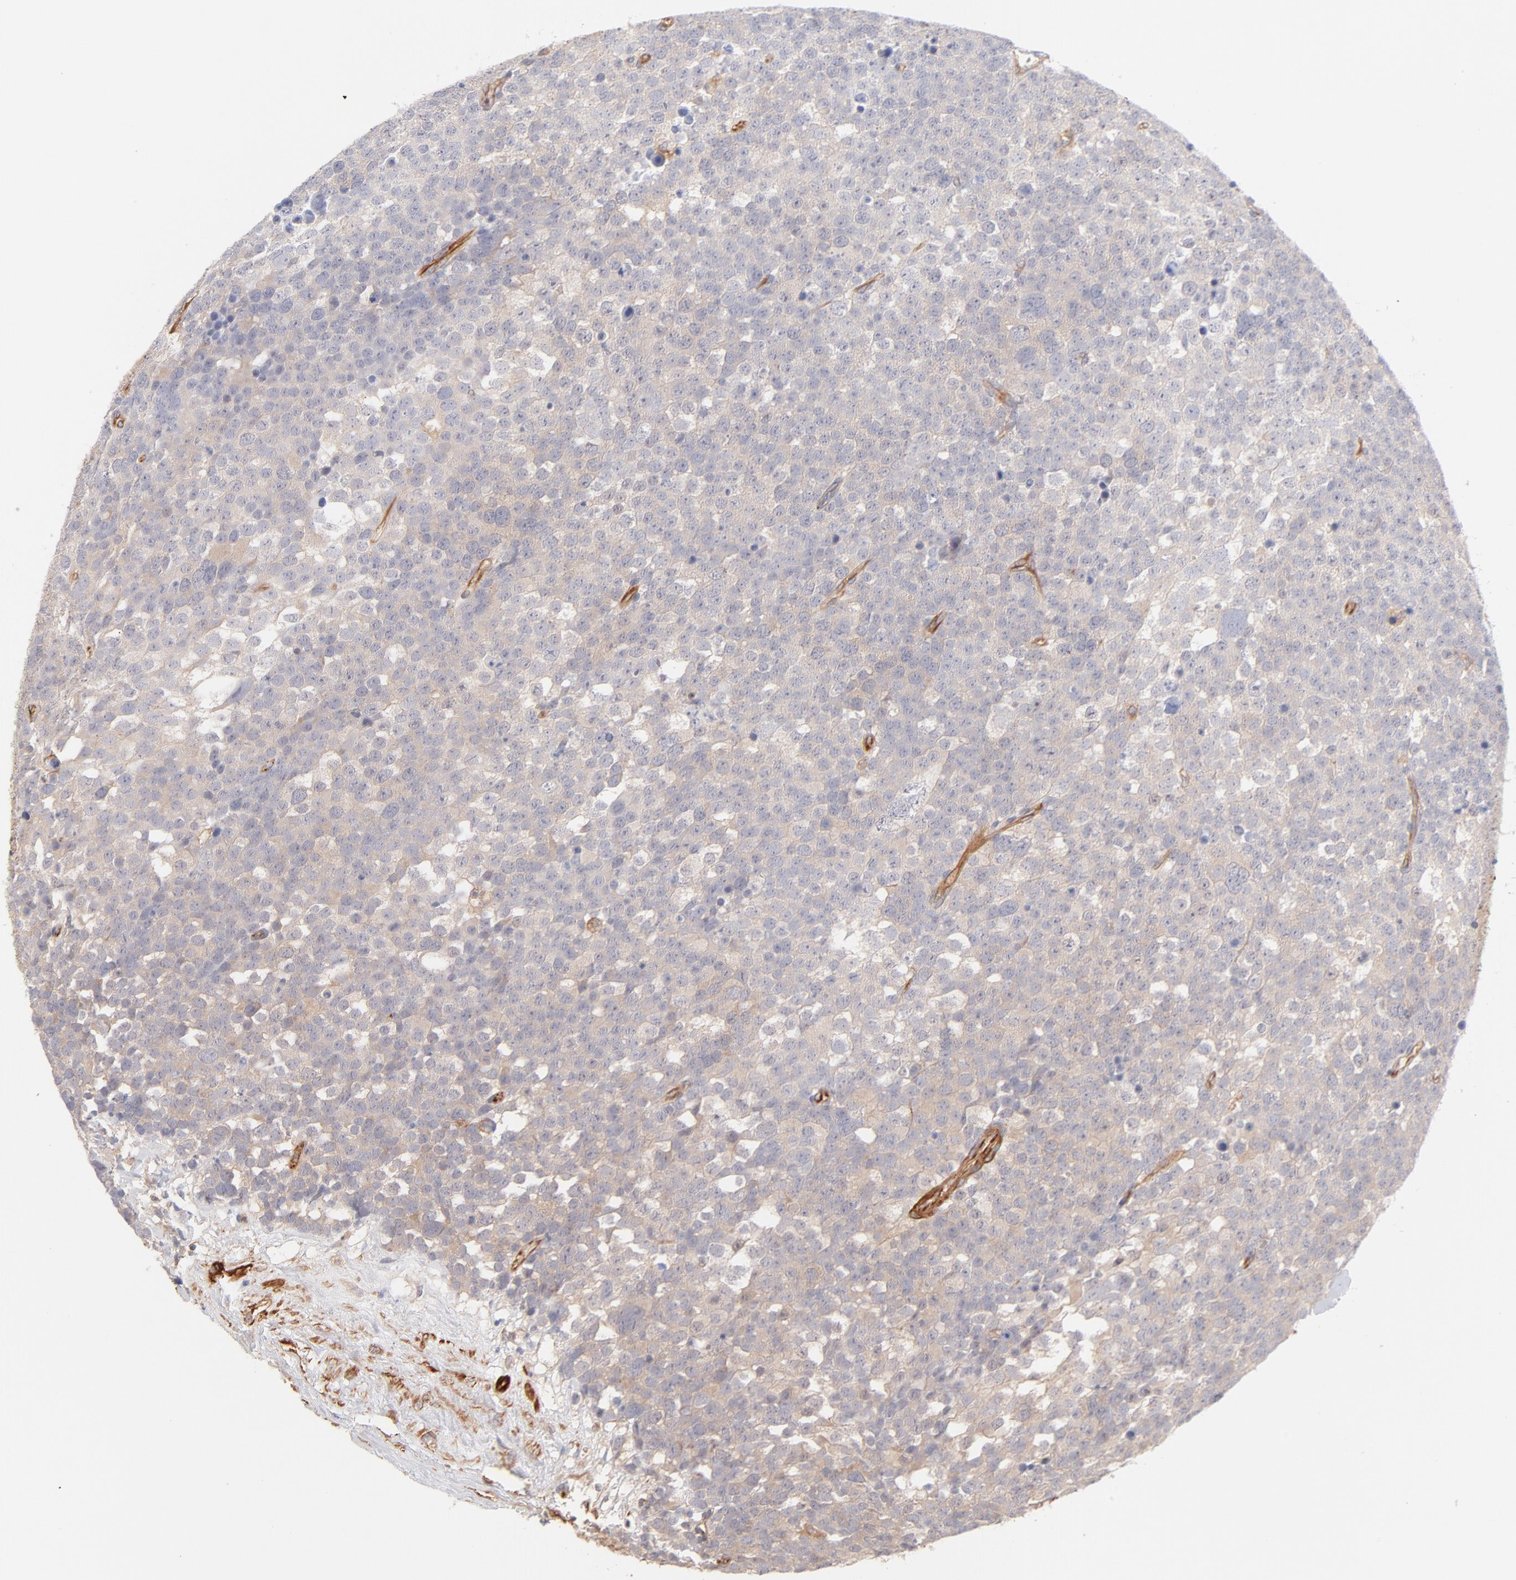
{"staining": {"intensity": "negative", "quantity": "none", "location": "none"}, "tissue": "testis cancer", "cell_type": "Tumor cells", "image_type": "cancer", "snomed": [{"axis": "morphology", "description": "Seminoma, NOS"}, {"axis": "topography", "description": "Testis"}], "caption": "High power microscopy image of an immunohistochemistry photomicrograph of testis seminoma, revealing no significant staining in tumor cells.", "gene": "LDLRAP1", "patient": {"sex": "male", "age": 71}}